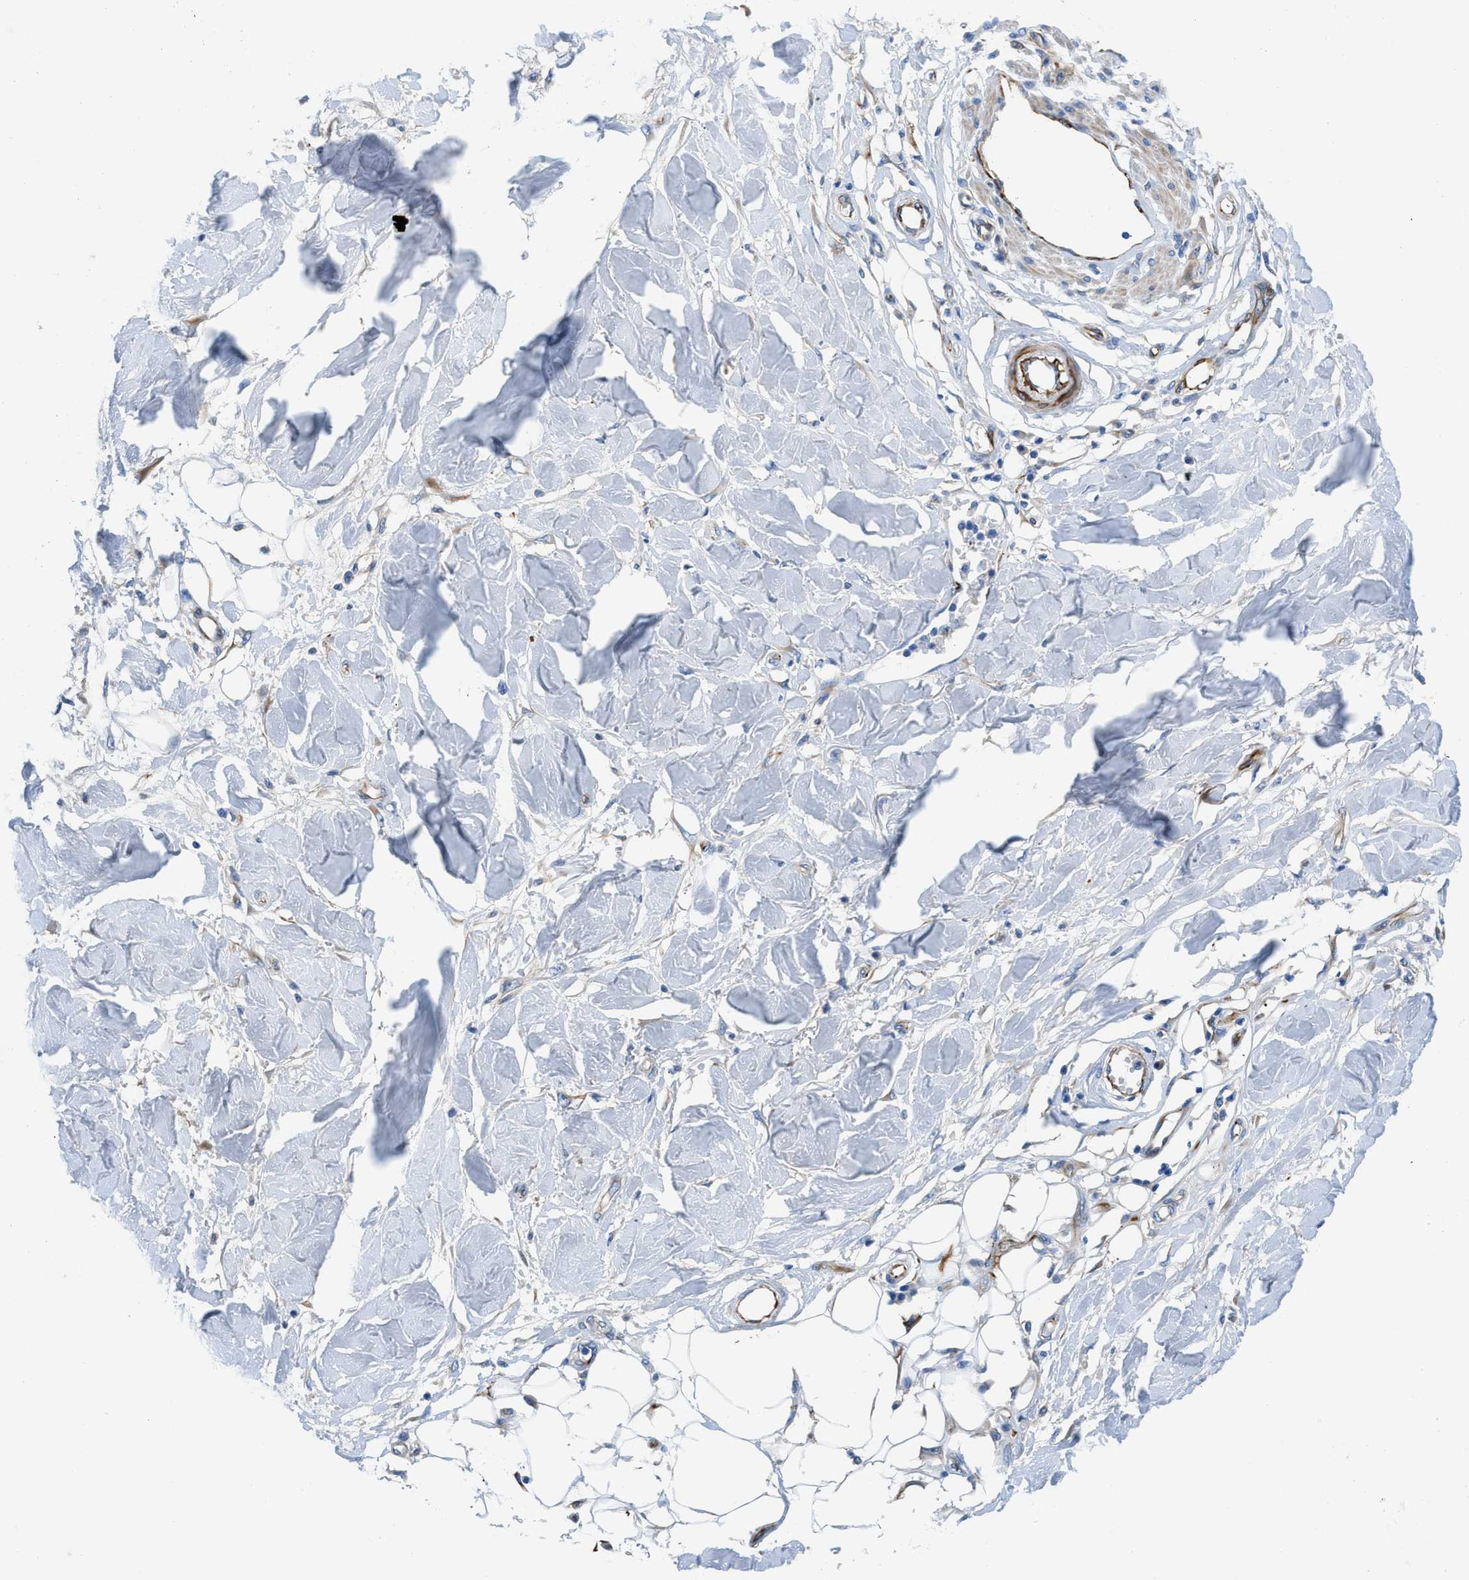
{"staining": {"intensity": "negative", "quantity": "none", "location": "none"}, "tissue": "adipose tissue", "cell_type": "Adipocytes", "image_type": "normal", "snomed": [{"axis": "morphology", "description": "Normal tissue, NOS"}, {"axis": "morphology", "description": "Squamous cell carcinoma, NOS"}, {"axis": "topography", "description": "Skin"}, {"axis": "topography", "description": "Peripheral nerve tissue"}], "caption": "Immunohistochemistry (IHC) of normal human adipose tissue reveals no staining in adipocytes.", "gene": "XCR1", "patient": {"sex": "male", "age": 83}}